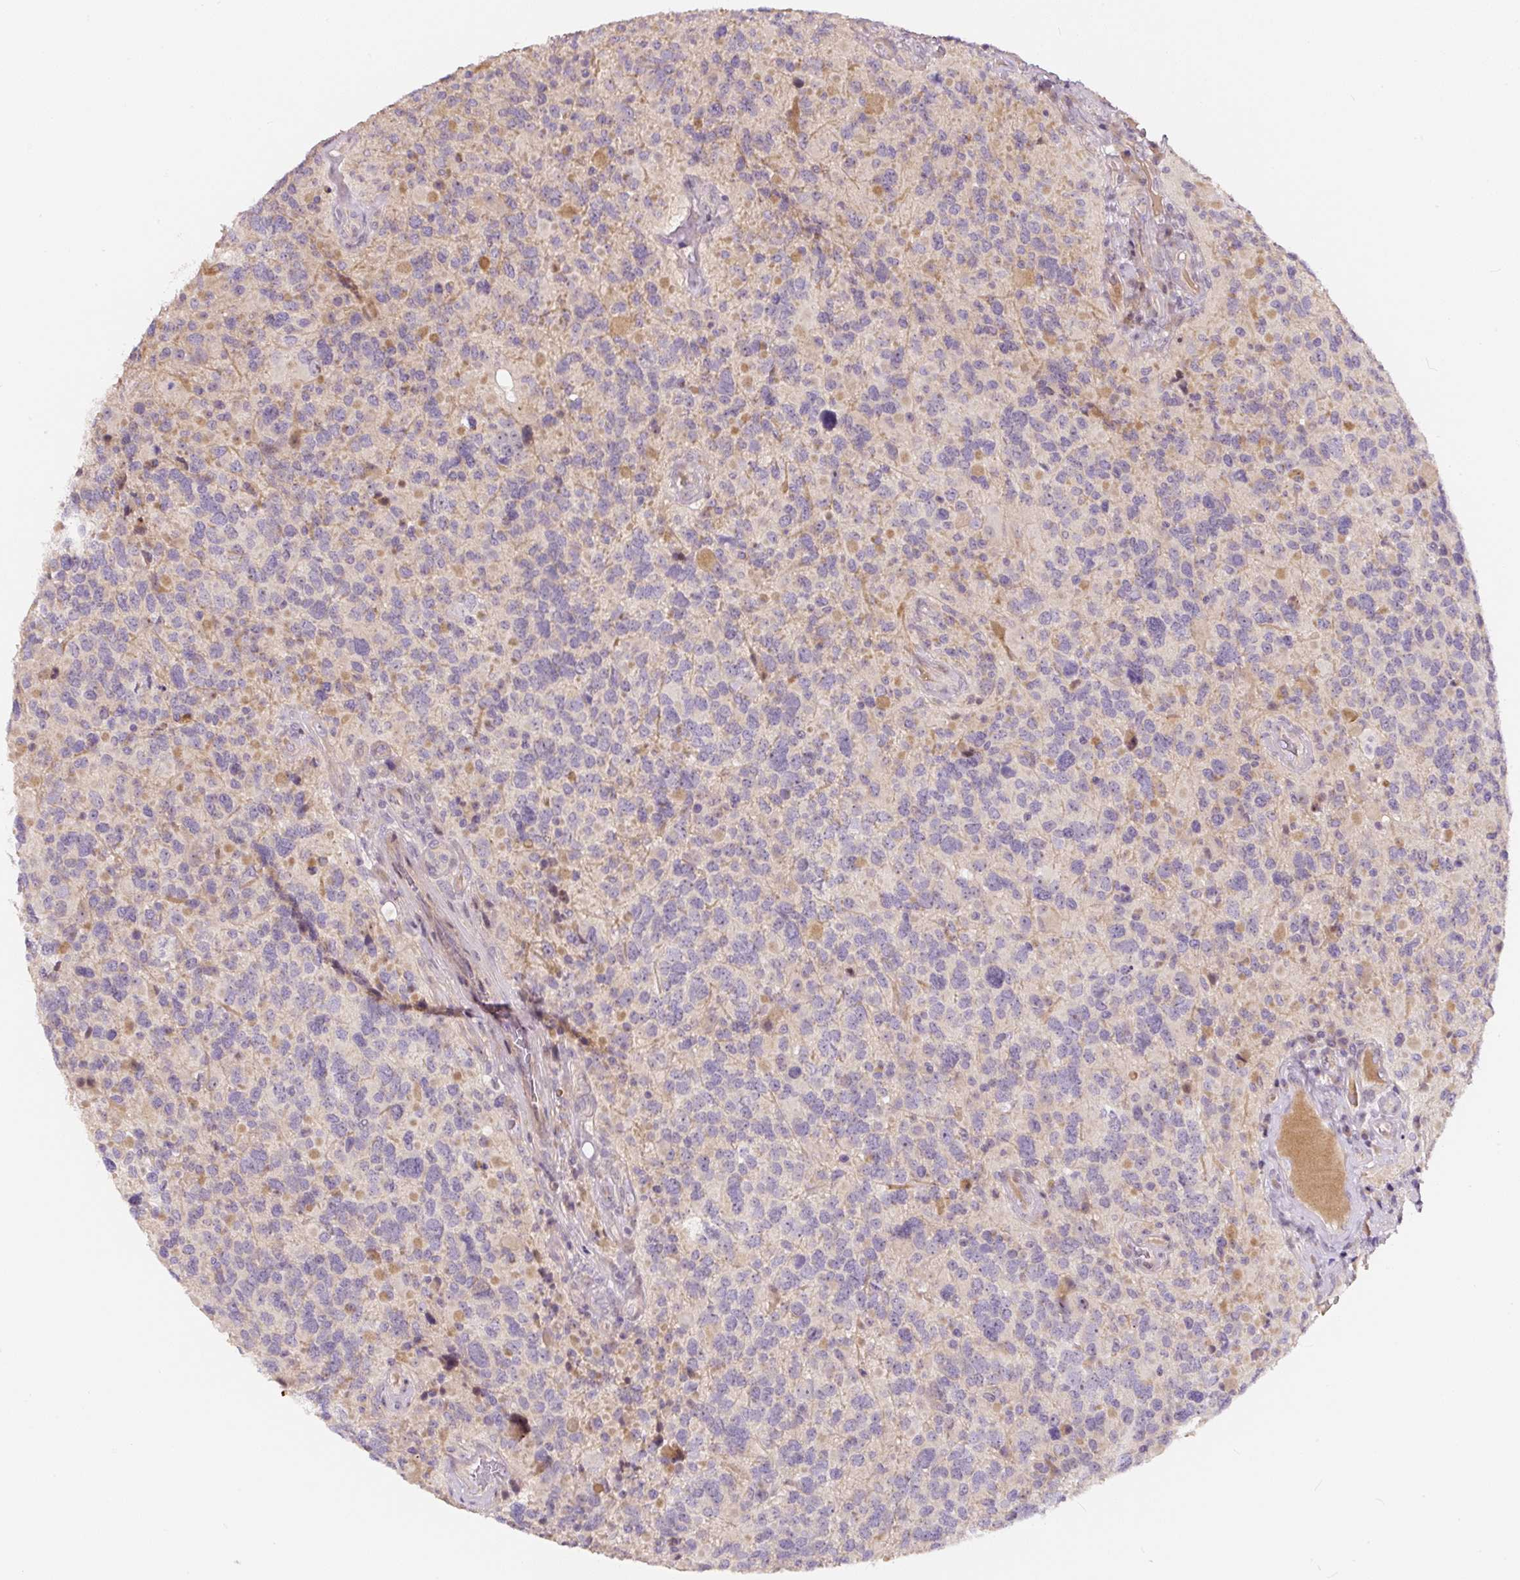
{"staining": {"intensity": "negative", "quantity": "none", "location": "none"}, "tissue": "glioma", "cell_type": "Tumor cells", "image_type": "cancer", "snomed": [{"axis": "morphology", "description": "Glioma, malignant, High grade"}, {"axis": "topography", "description": "Brain"}], "caption": "Tumor cells are negative for protein expression in human glioma.", "gene": "PWWP3B", "patient": {"sex": "female", "age": 40}}